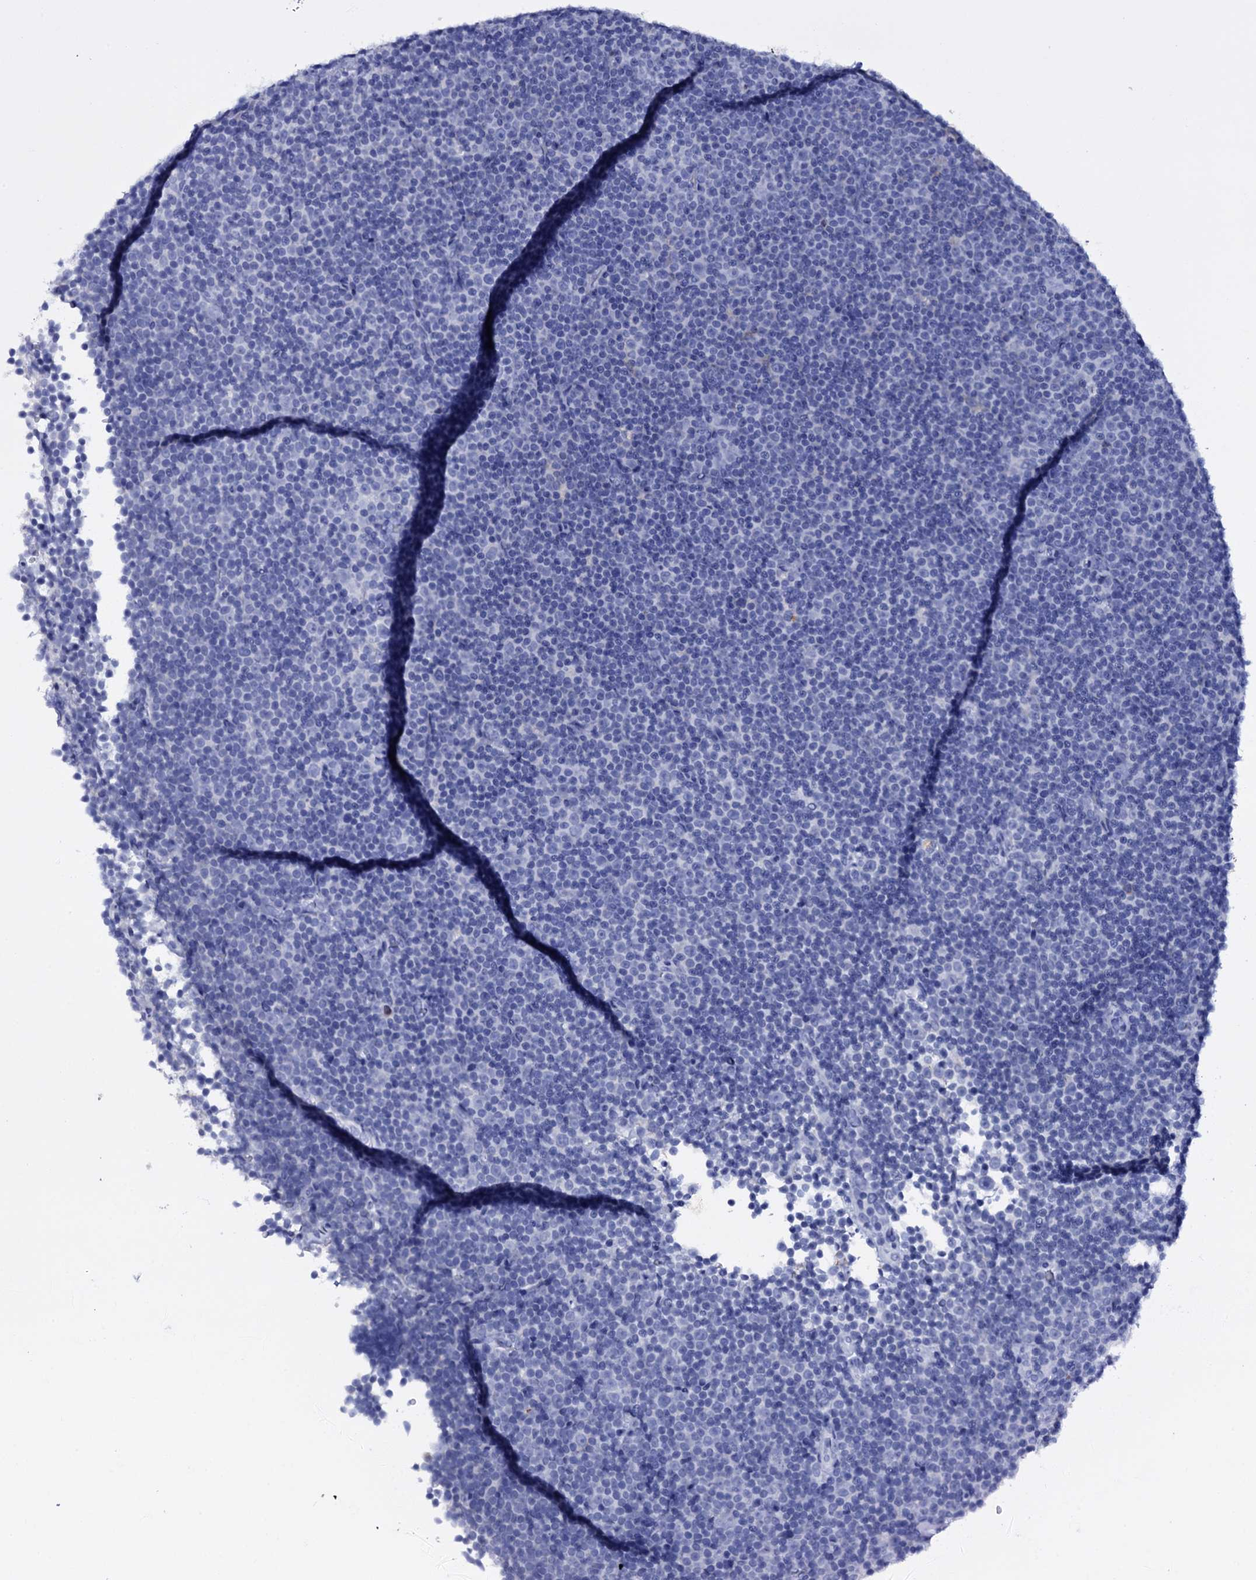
{"staining": {"intensity": "negative", "quantity": "none", "location": "none"}, "tissue": "lymphoma", "cell_type": "Tumor cells", "image_type": "cancer", "snomed": [{"axis": "morphology", "description": "Malignant lymphoma, non-Hodgkin's type, Low grade"}, {"axis": "topography", "description": "Lymph node"}], "caption": "Lymphoma was stained to show a protein in brown. There is no significant staining in tumor cells.", "gene": "ITPRID2", "patient": {"sex": "female", "age": 67}}